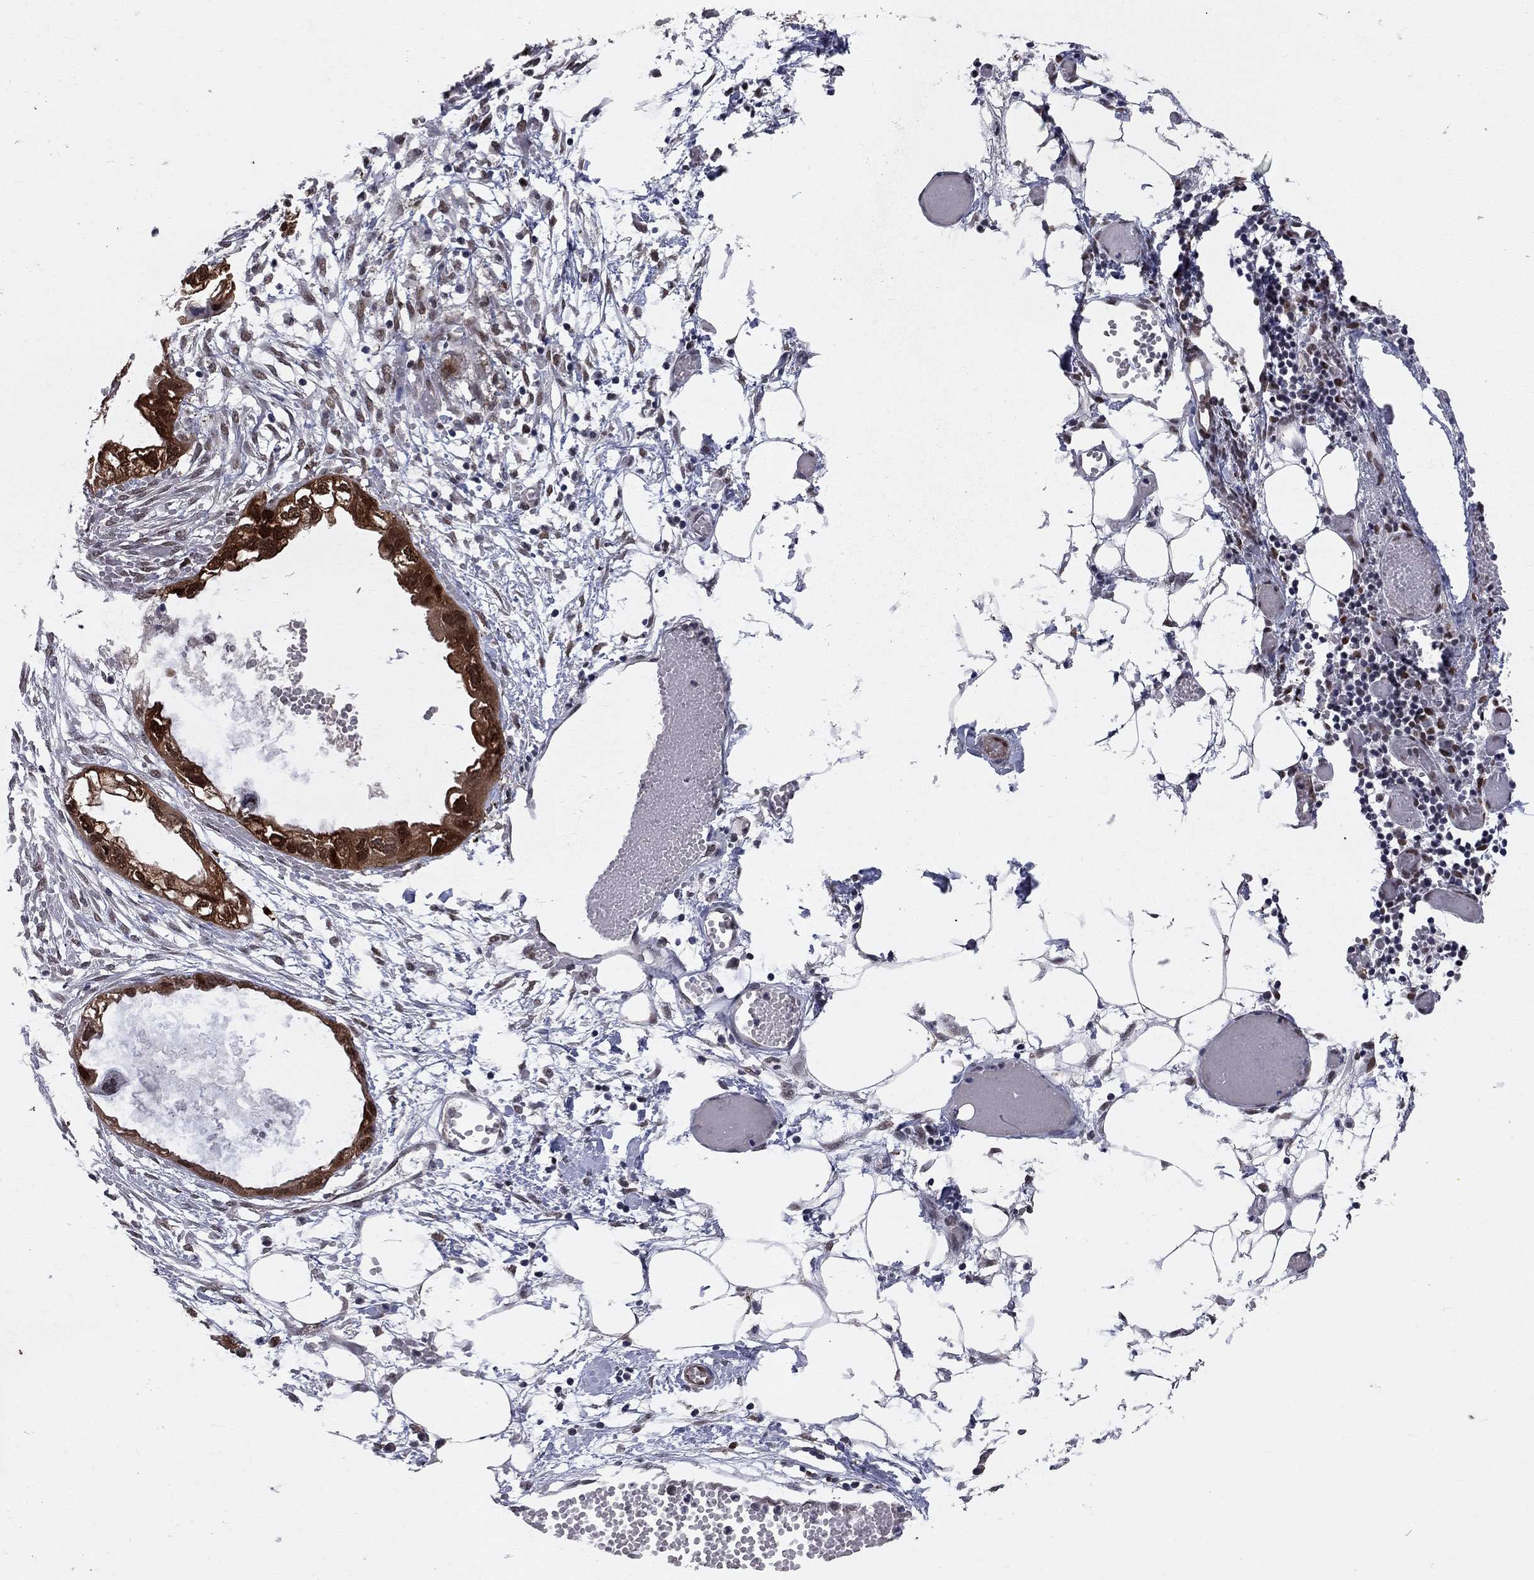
{"staining": {"intensity": "strong", "quantity": "25%-75%", "location": "cytoplasmic/membranous,nuclear"}, "tissue": "endometrial cancer", "cell_type": "Tumor cells", "image_type": "cancer", "snomed": [{"axis": "morphology", "description": "Adenocarcinoma, NOS"}, {"axis": "morphology", "description": "Adenocarcinoma, metastatic, NOS"}, {"axis": "topography", "description": "Adipose tissue"}, {"axis": "topography", "description": "Endometrium"}], "caption": "About 25%-75% of tumor cells in endometrial adenocarcinoma show strong cytoplasmic/membranous and nuclear protein expression as visualized by brown immunohistochemical staining.", "gene": "SAP30L", "patient": {"sex": "female", "age": 67}}